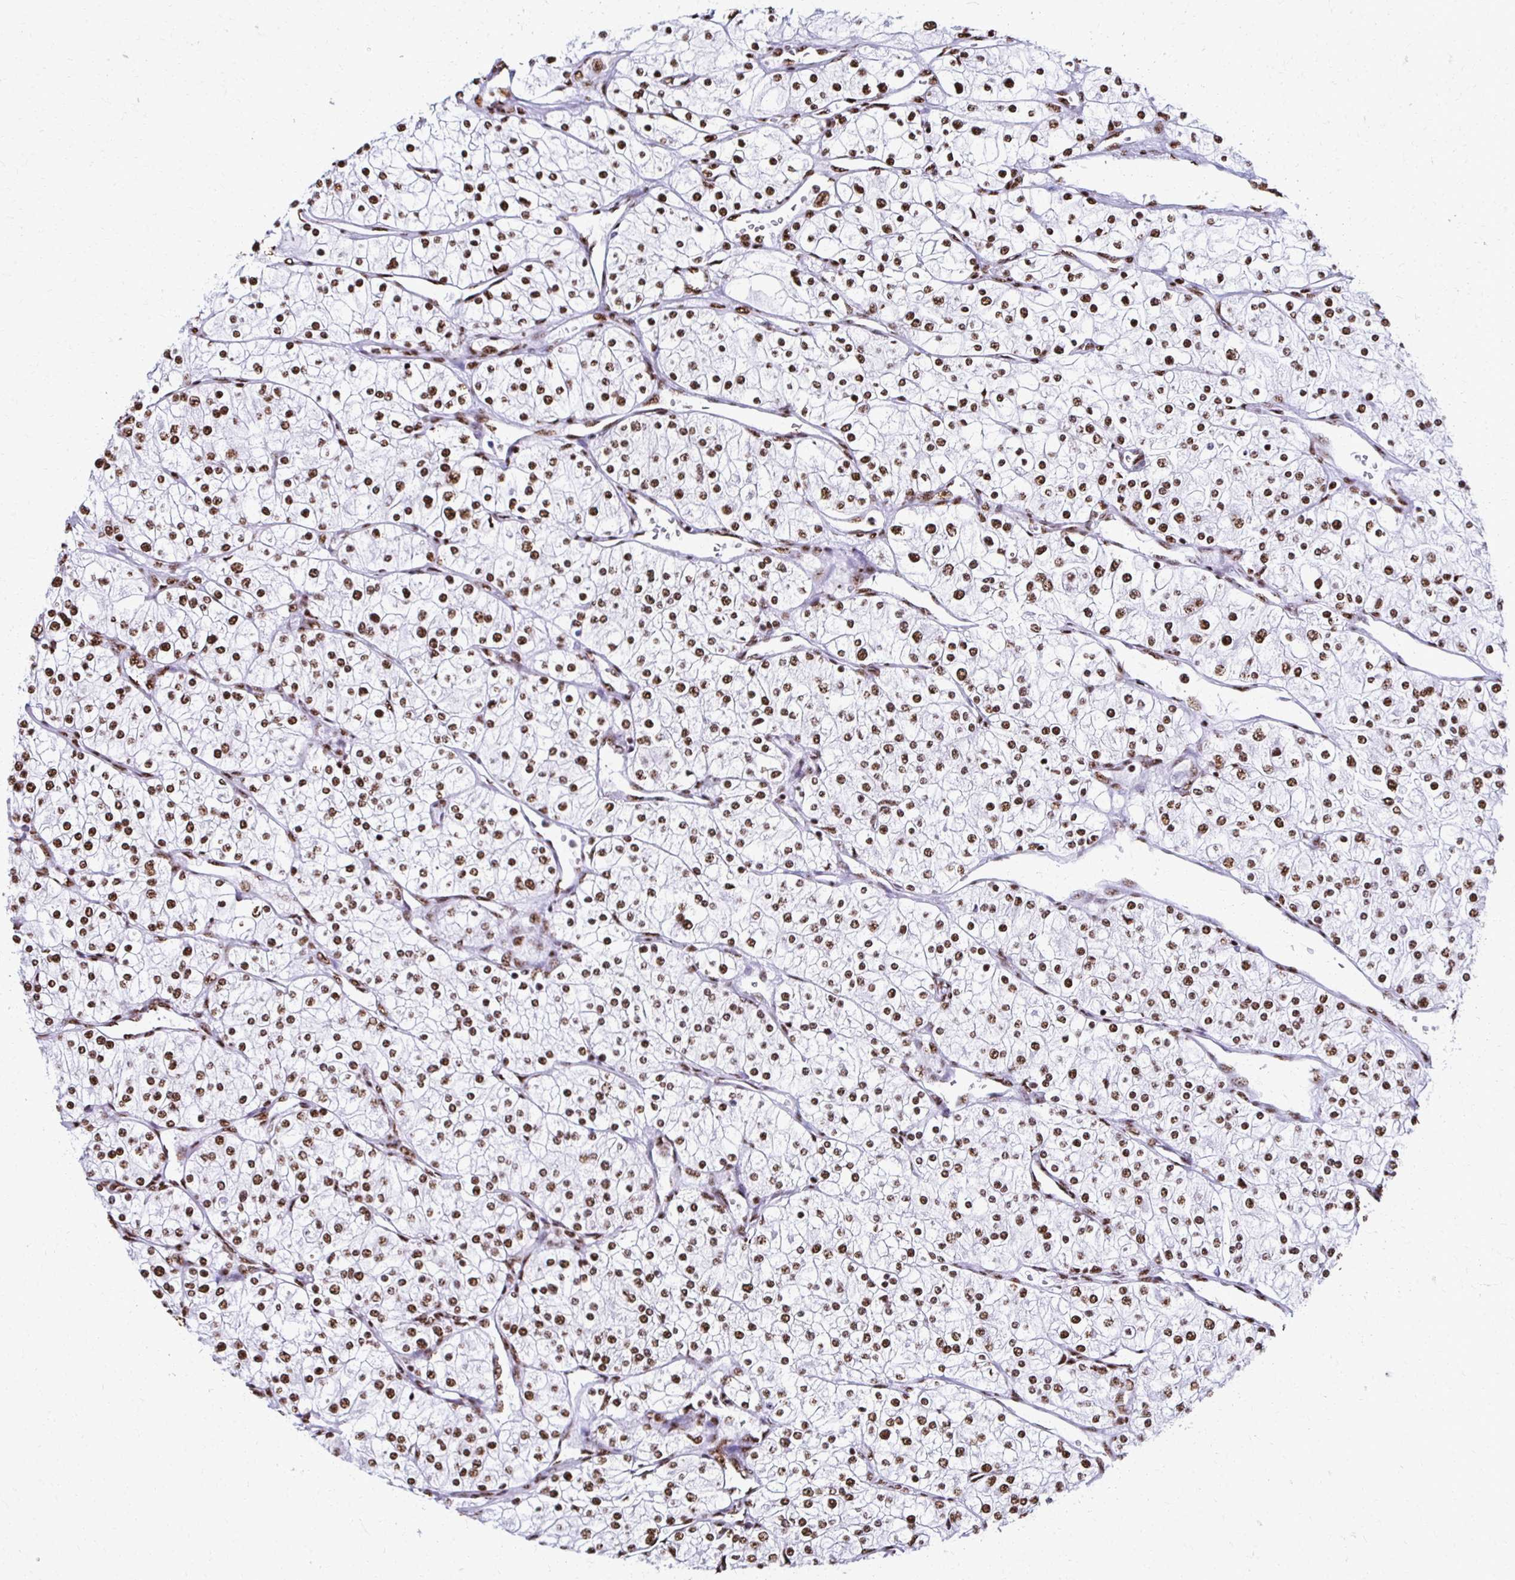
{"staining": {"intensity": "strong", "quantity": ">75%", "location": "nuclear"}, "tissue": "renal cancer", "cell_type": "Tumor cells", "image_type": "cancer", "snomed": [{"axis": "morphology", "description": "Adenocarcinoma, NOS"}, {"axis": "topography", "description": "Kidney"}], "caption": "Renal cancer (adenocarcinoma) stained with a brown dye shows strong nuclear positive positivity in approximately >75% of tumor cells.", "gene": "NONO", "patient": {"sex": "male", "age": 80}}